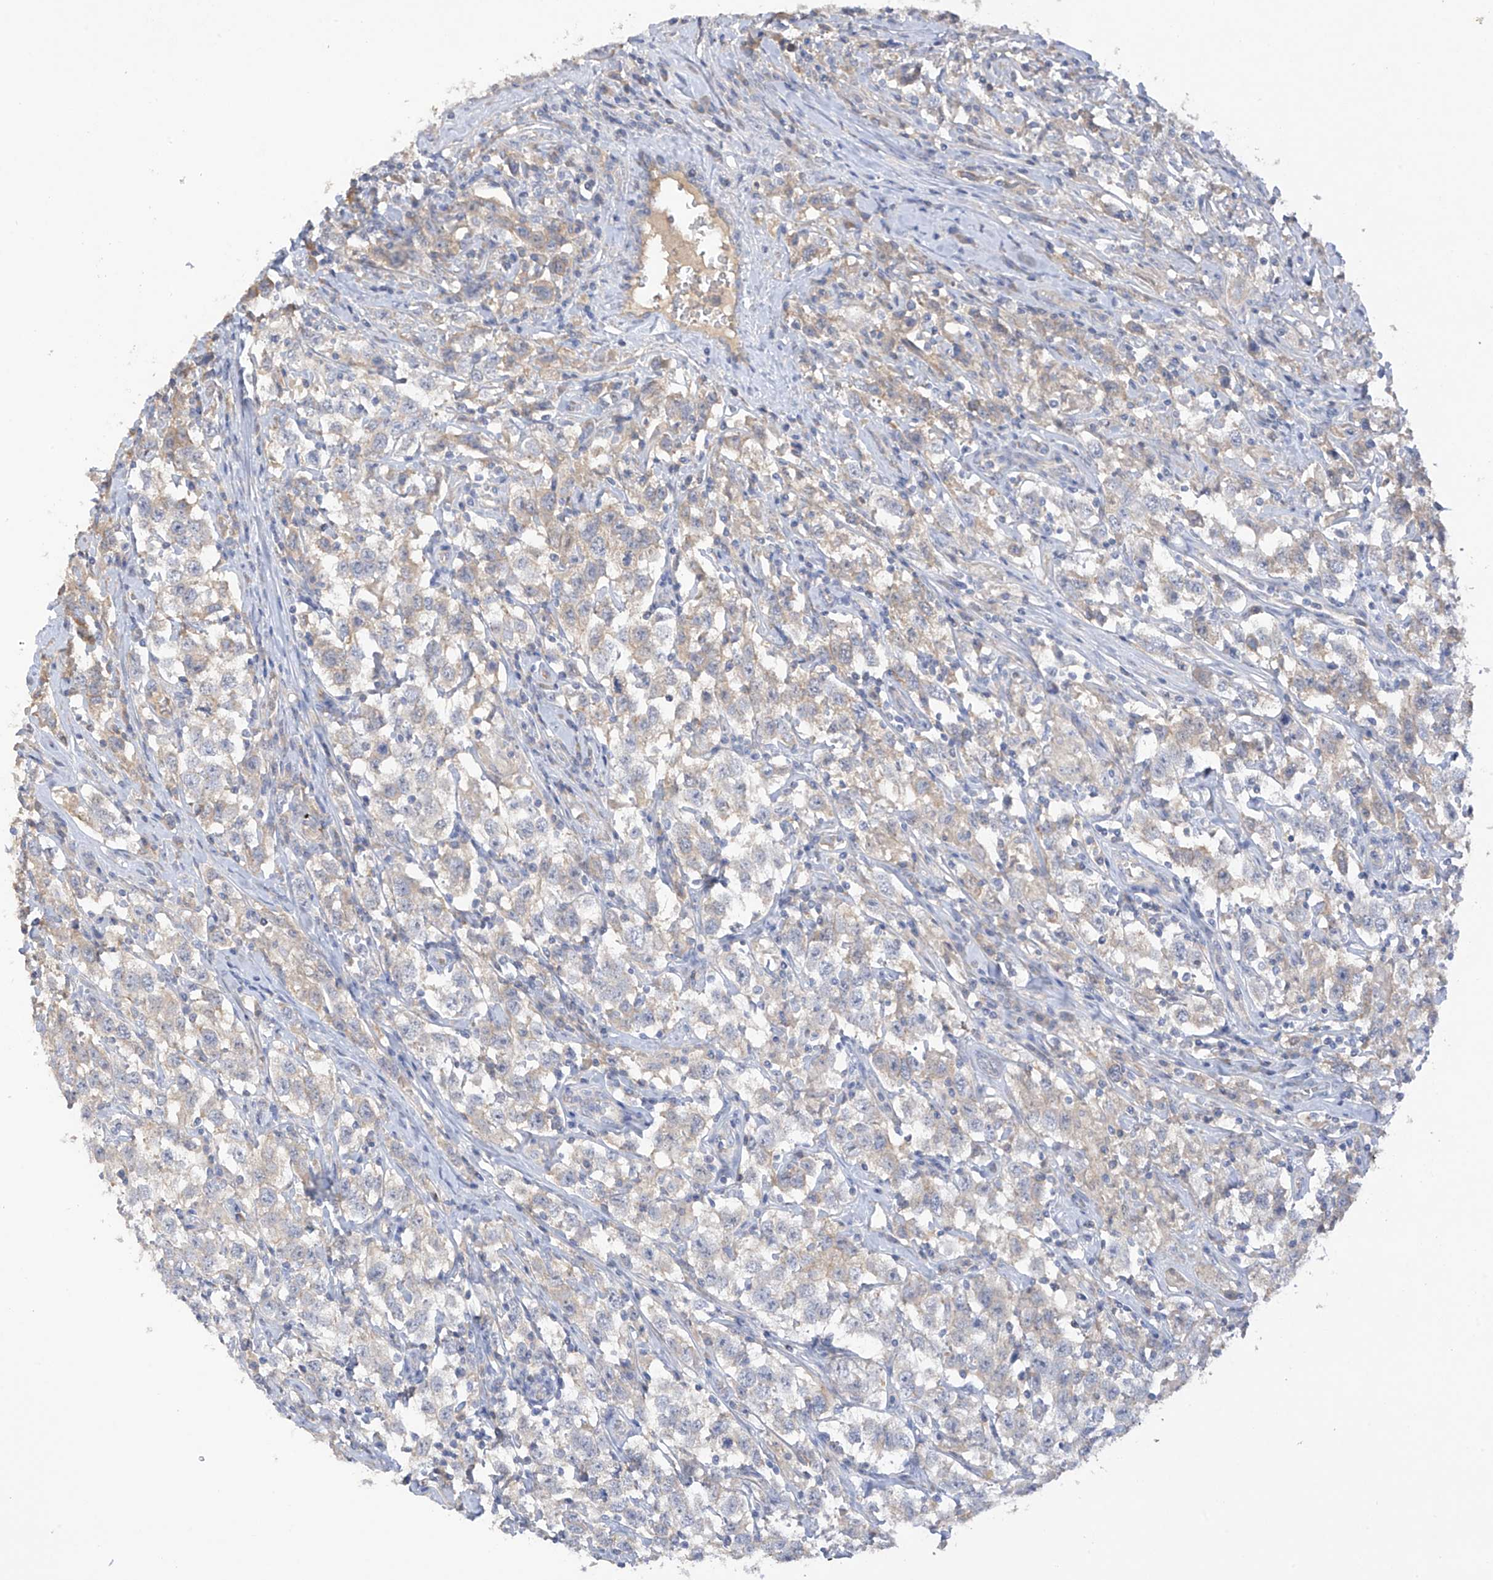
{"staining": {"intensity": "negative", "quantity": "none", "location": "none"}, "tissue": "testis cancer", "cell_type": "Tumor cells", "image_type": "cancer", "snomed": [{"axis": "morphology", "description": "Seminoma, NOS"}, {"axis": "topography", "description": "Testis"}], "caption": "The image displays no significant expression in tumor cells of testis cancer.", "gene": "PRSS12", "patient": {"sex": "male", "age": 41}}